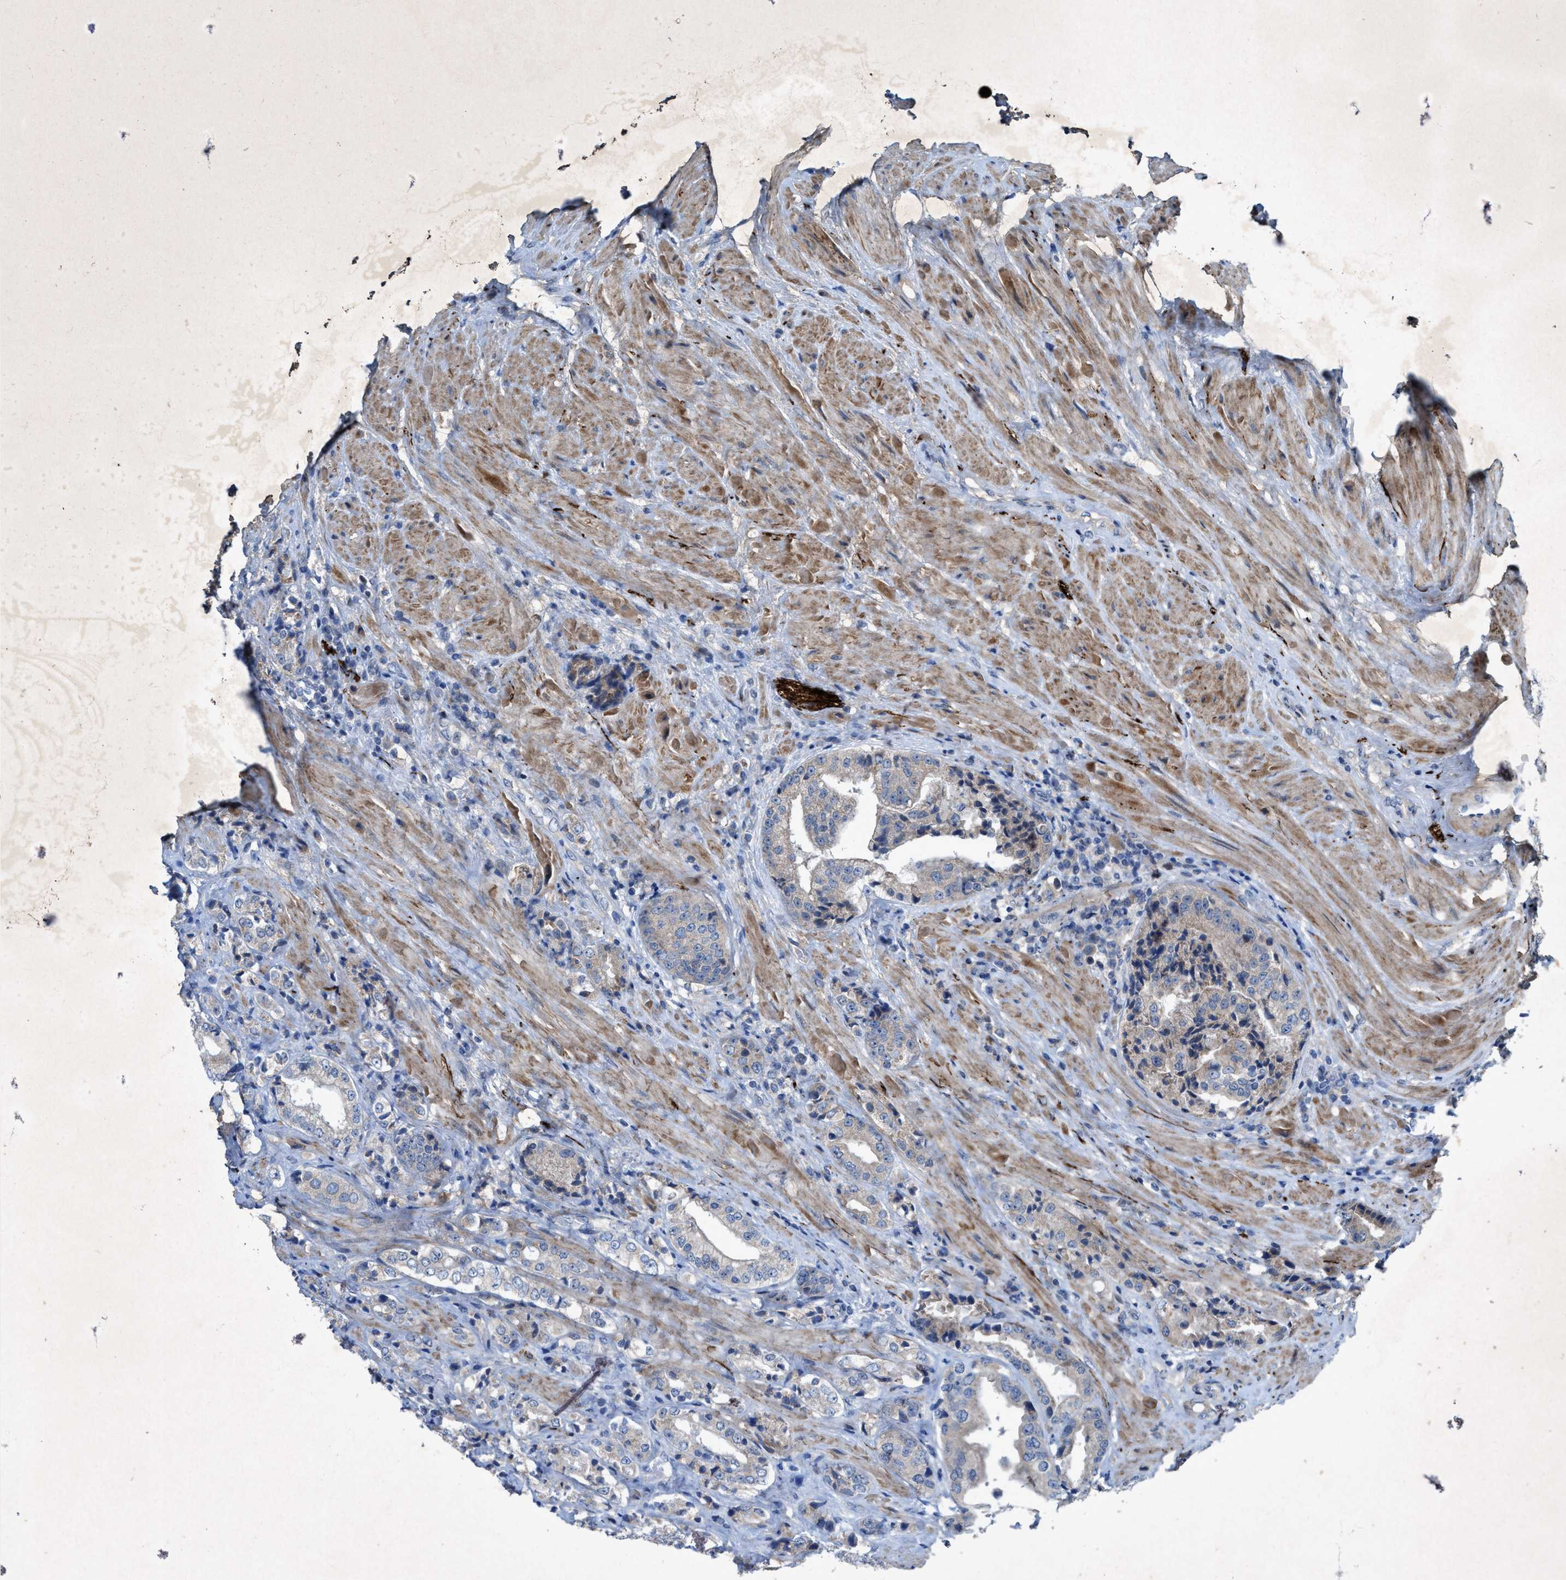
{"staining": {"intensity": "negative", "quantity": "none", "location": "none"}, "tissue": "prostate cancer", "cell_type": "Tumor cells", "image_type": "cancer", "snomed": [{"axis": "morphology", "description": "Adenocarcinoma, High grade"}, {"axis": "topography", "description": "Prostate"}], "caption": "Micrograph shows no significant protein expression in tumor cells of prostate cancer.", "gene": "URGCP", "patient": {"sex": "male", "age": 61}}